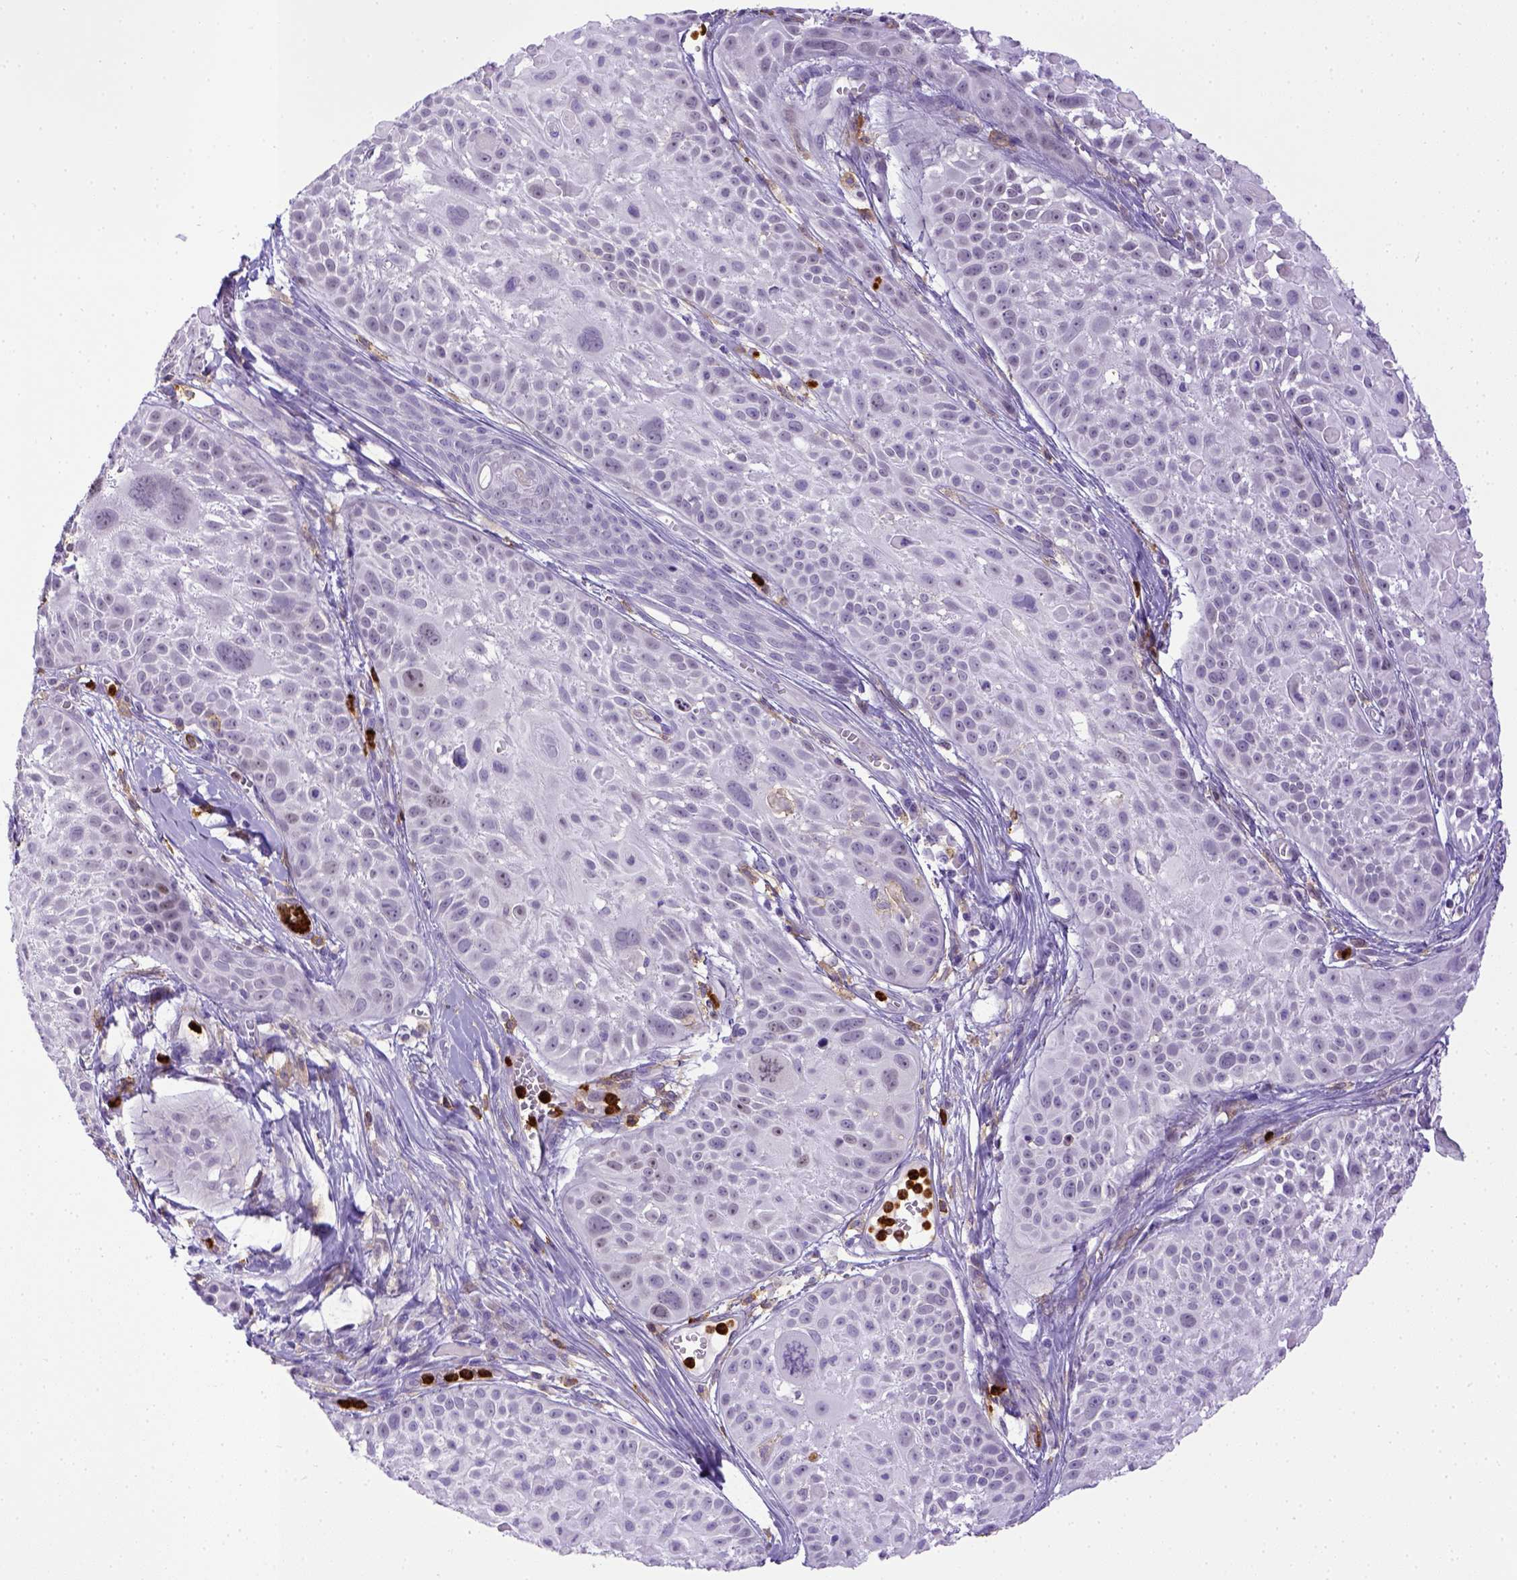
{"staining": {"intensity": "negative", "quantity": "none", "location": "none"}, "tissue": "skin cancer", "cell_type": "Tumor cells", "image_type": "cancer", "snomed": [{"axis": "morphology", "description": "Squamous cell carcinoma, NOS"}, {"axis": "topography", "description": "Skin"}, {"axis": "topography", "description": "Anal"}], "caption": "Protein analysis of squamous cell carcinoma (skin) demonstrates no significant staining in tumor cells. The staining was performed using DAB (3,3'-diaminobenzidine) to visualize the protein expression in brown, while the nuclei were stained in blue with hematoxylin (Magnification: 20x).", "gene": "ITGAM", "patient": {"sex": "female", "age": 75}}